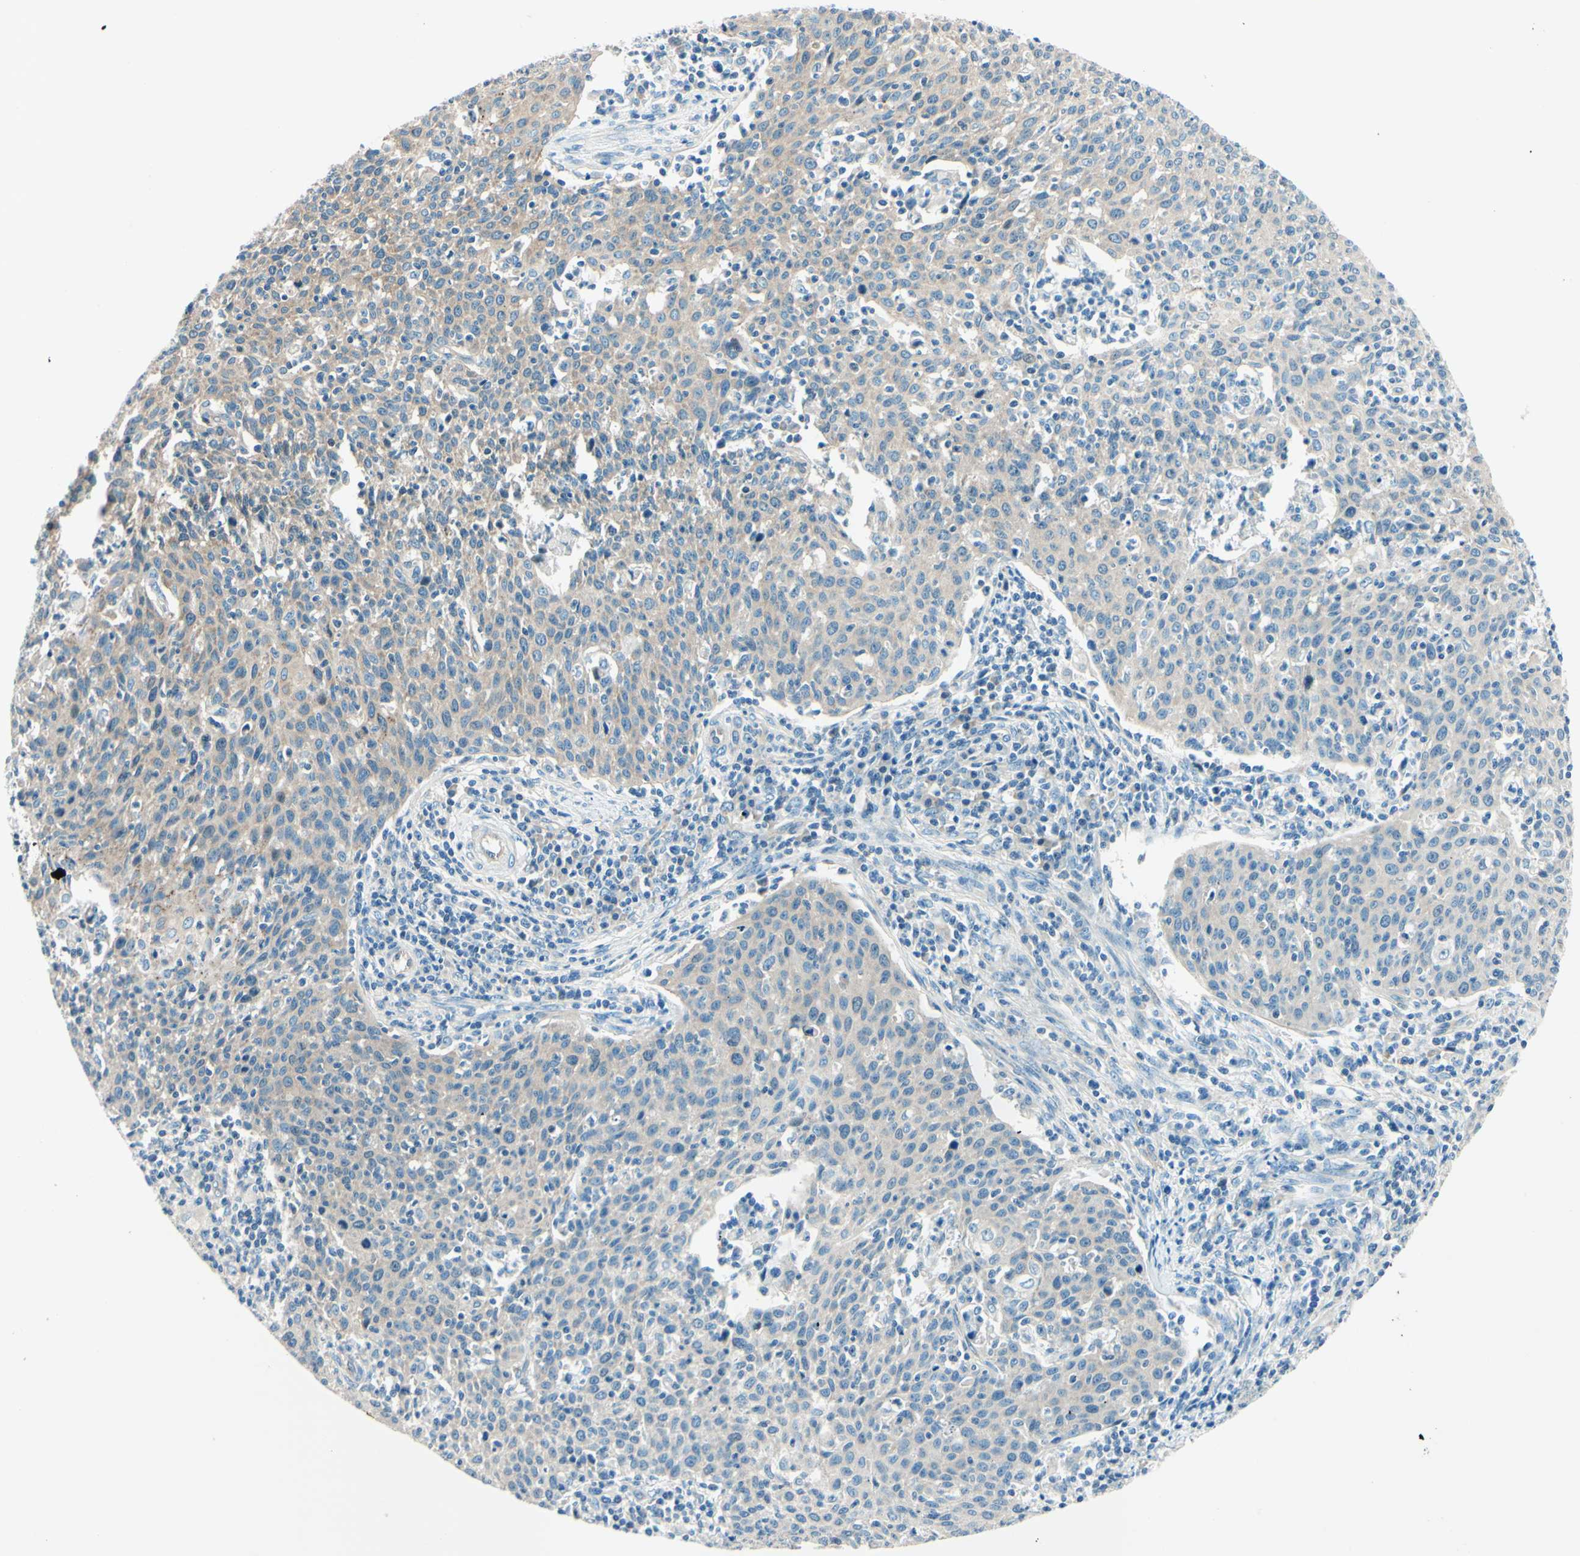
{"staining": {"intensity": "weak", "quantity": "25%-75%", "location": "cytoplasmic/membranous"}, "tissue": "cervical cancer", "cell_type": "Tumor cells", "image_type": "cancer", "snomed": [{"axis": "morphology", "description": "Squamous cell carcinoma, NOS"}, {"axis": "topography", "description": "Cervix"}], "caption": "Cervical cancer (squamous cell carcinoma) was stained to show a protein in brown. There is low levels of weak cytoplasmic/membranous positivity in approximately 25%-75% of tumor cells.", "gene": "TAOK2", "patient": {"sex": "female", "age": 38}}